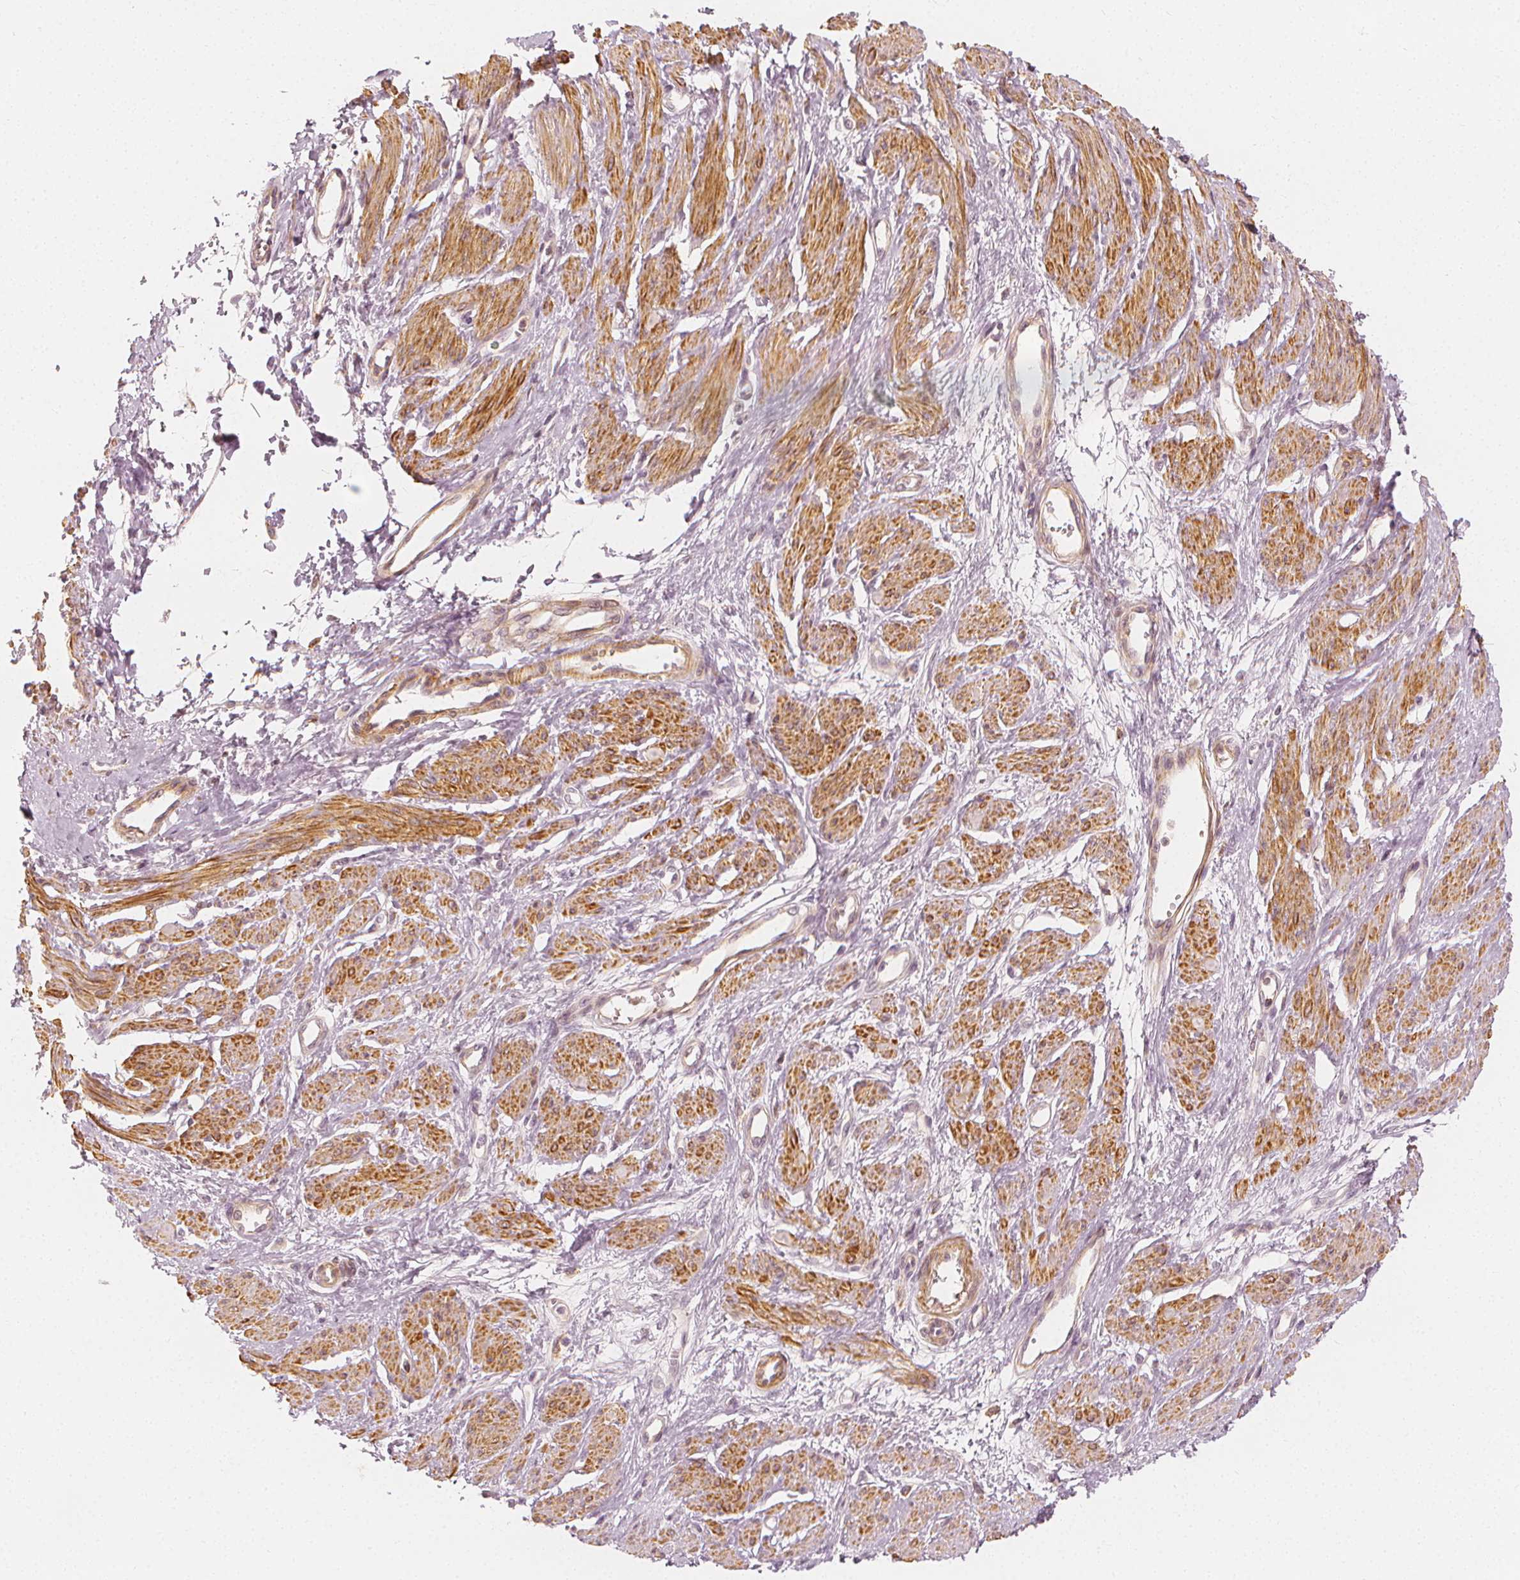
{"staining": {"intensity": "moderate", "quantity": ">75%", "location": "cytoplasmic/membranous"}, "tissue": "smooth muscle", "cell_type": "Smooth muscle cells", "image_type": "normal", "snomed": [{"axis": "morphology", "description": "Normal tissue, NOS"}, {"axis": "topography", "description": "Smooth muscle"}, {"axis": "topography", "description": "Uterus"}], "caption": "Normal smooth muscle was stained to show a protein in brown. There is medium levels of moderate cytoplasmic/membranous expression in about >75% of smooth muscle cells. (DAB = brown stain, brightfield microscopy at high magnification).", "gene": "ARHGAP26", "patient": {"sex": "female", "age": 39}}